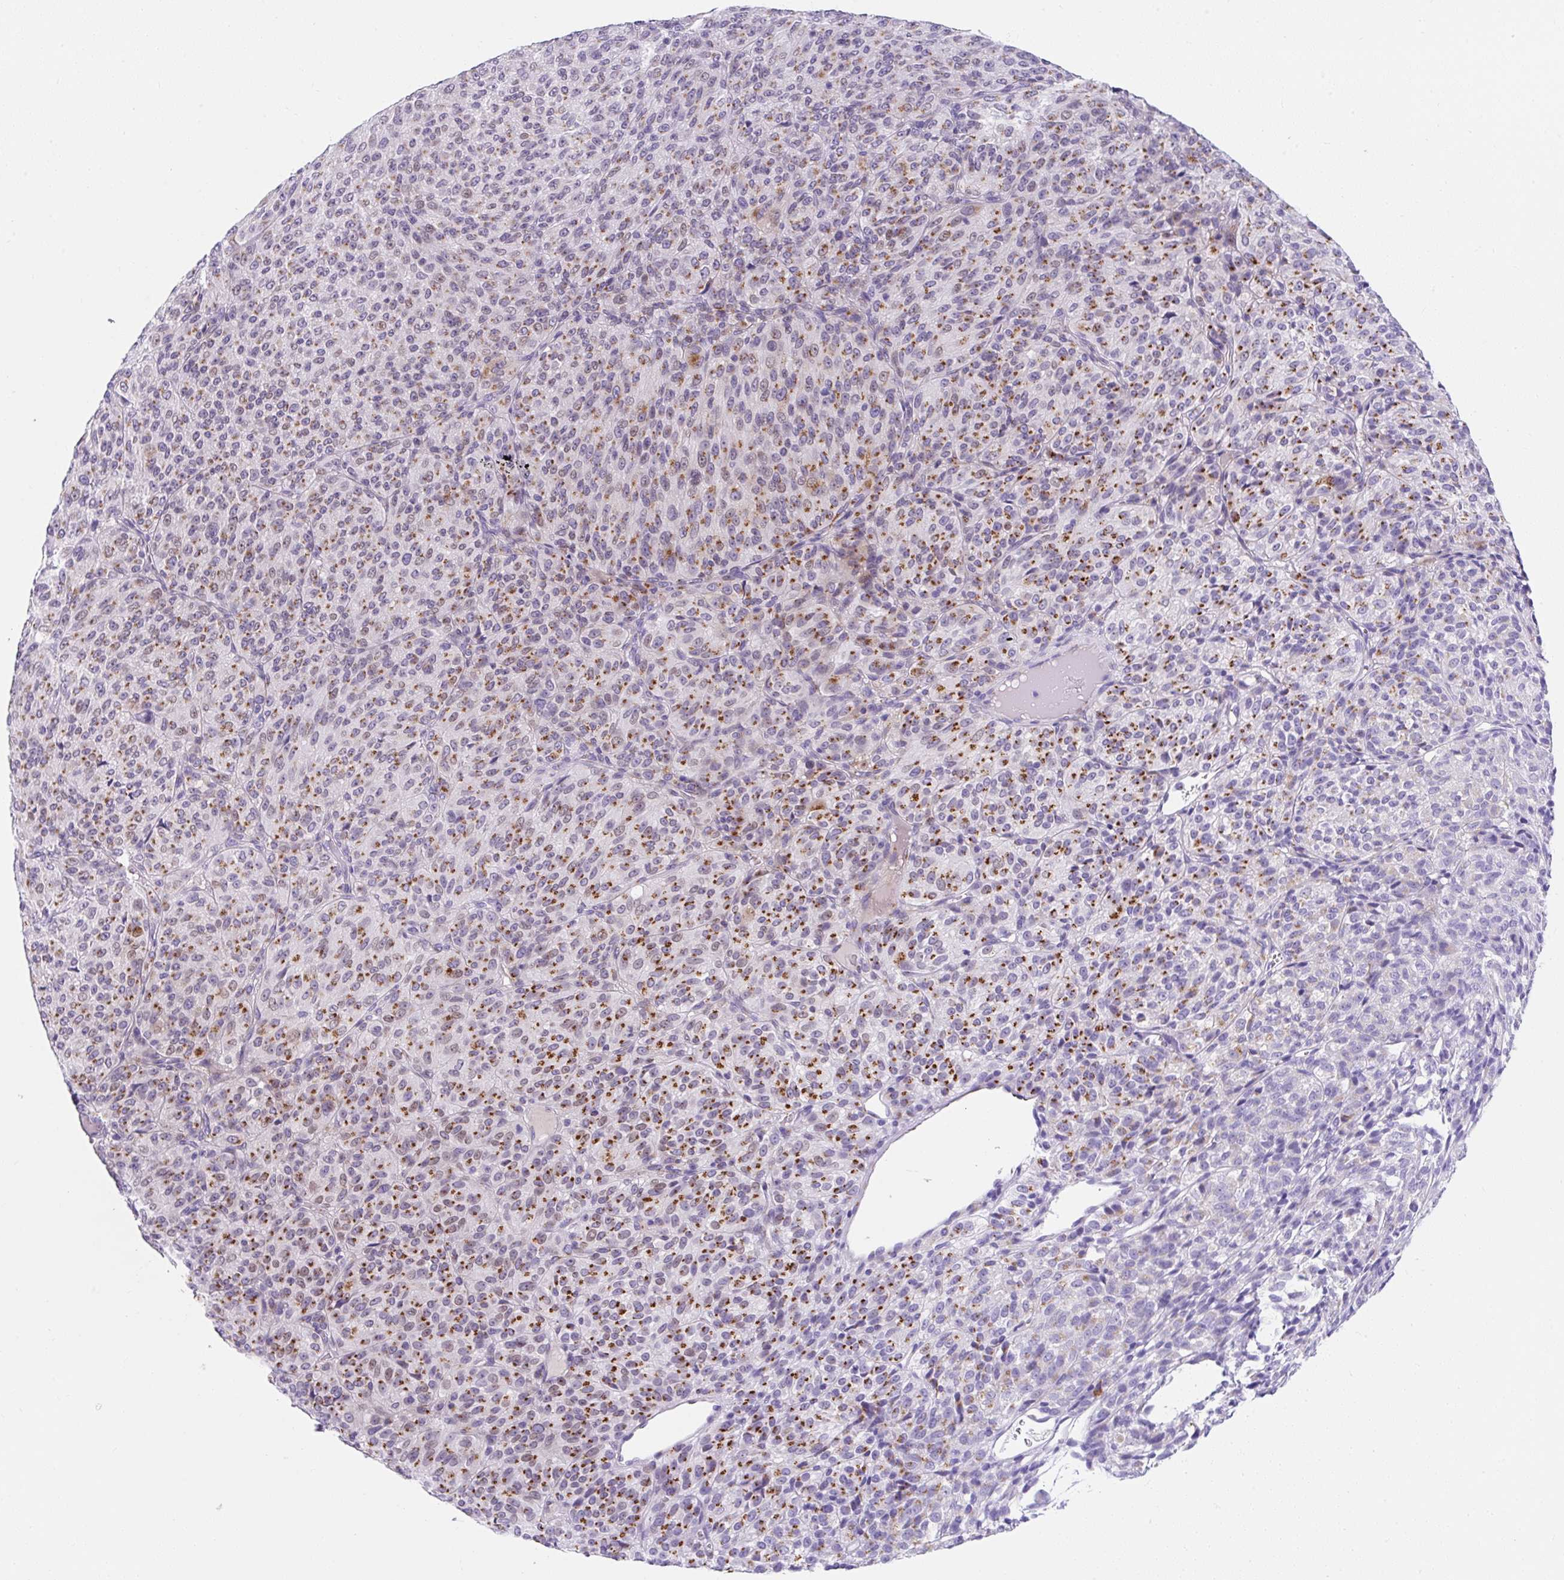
{"staining": {"intensity": "strong", "quantity": "25%-75%", "location": "cytoplasmic/membranous"}, "tissue": "melanoma", "cell_type": "Tumor cells", "image_type": "cancer", "snomed": [{"axis": "morphology", "description": "Malignant melanoma, Metastatic site"}, {"axis": "topography", "description": "Brain"}], "caption": "High-power microscopy captured an immunohistochemistry (IHC) micrograph of malignant melanoma (metastatic site), revealing strong cytoplasmic/membranous positivity in approximately 25%-75% of tumor cells.", "gene": "GOLGA8A", "patient": {"sex": "female", "age": 56}}